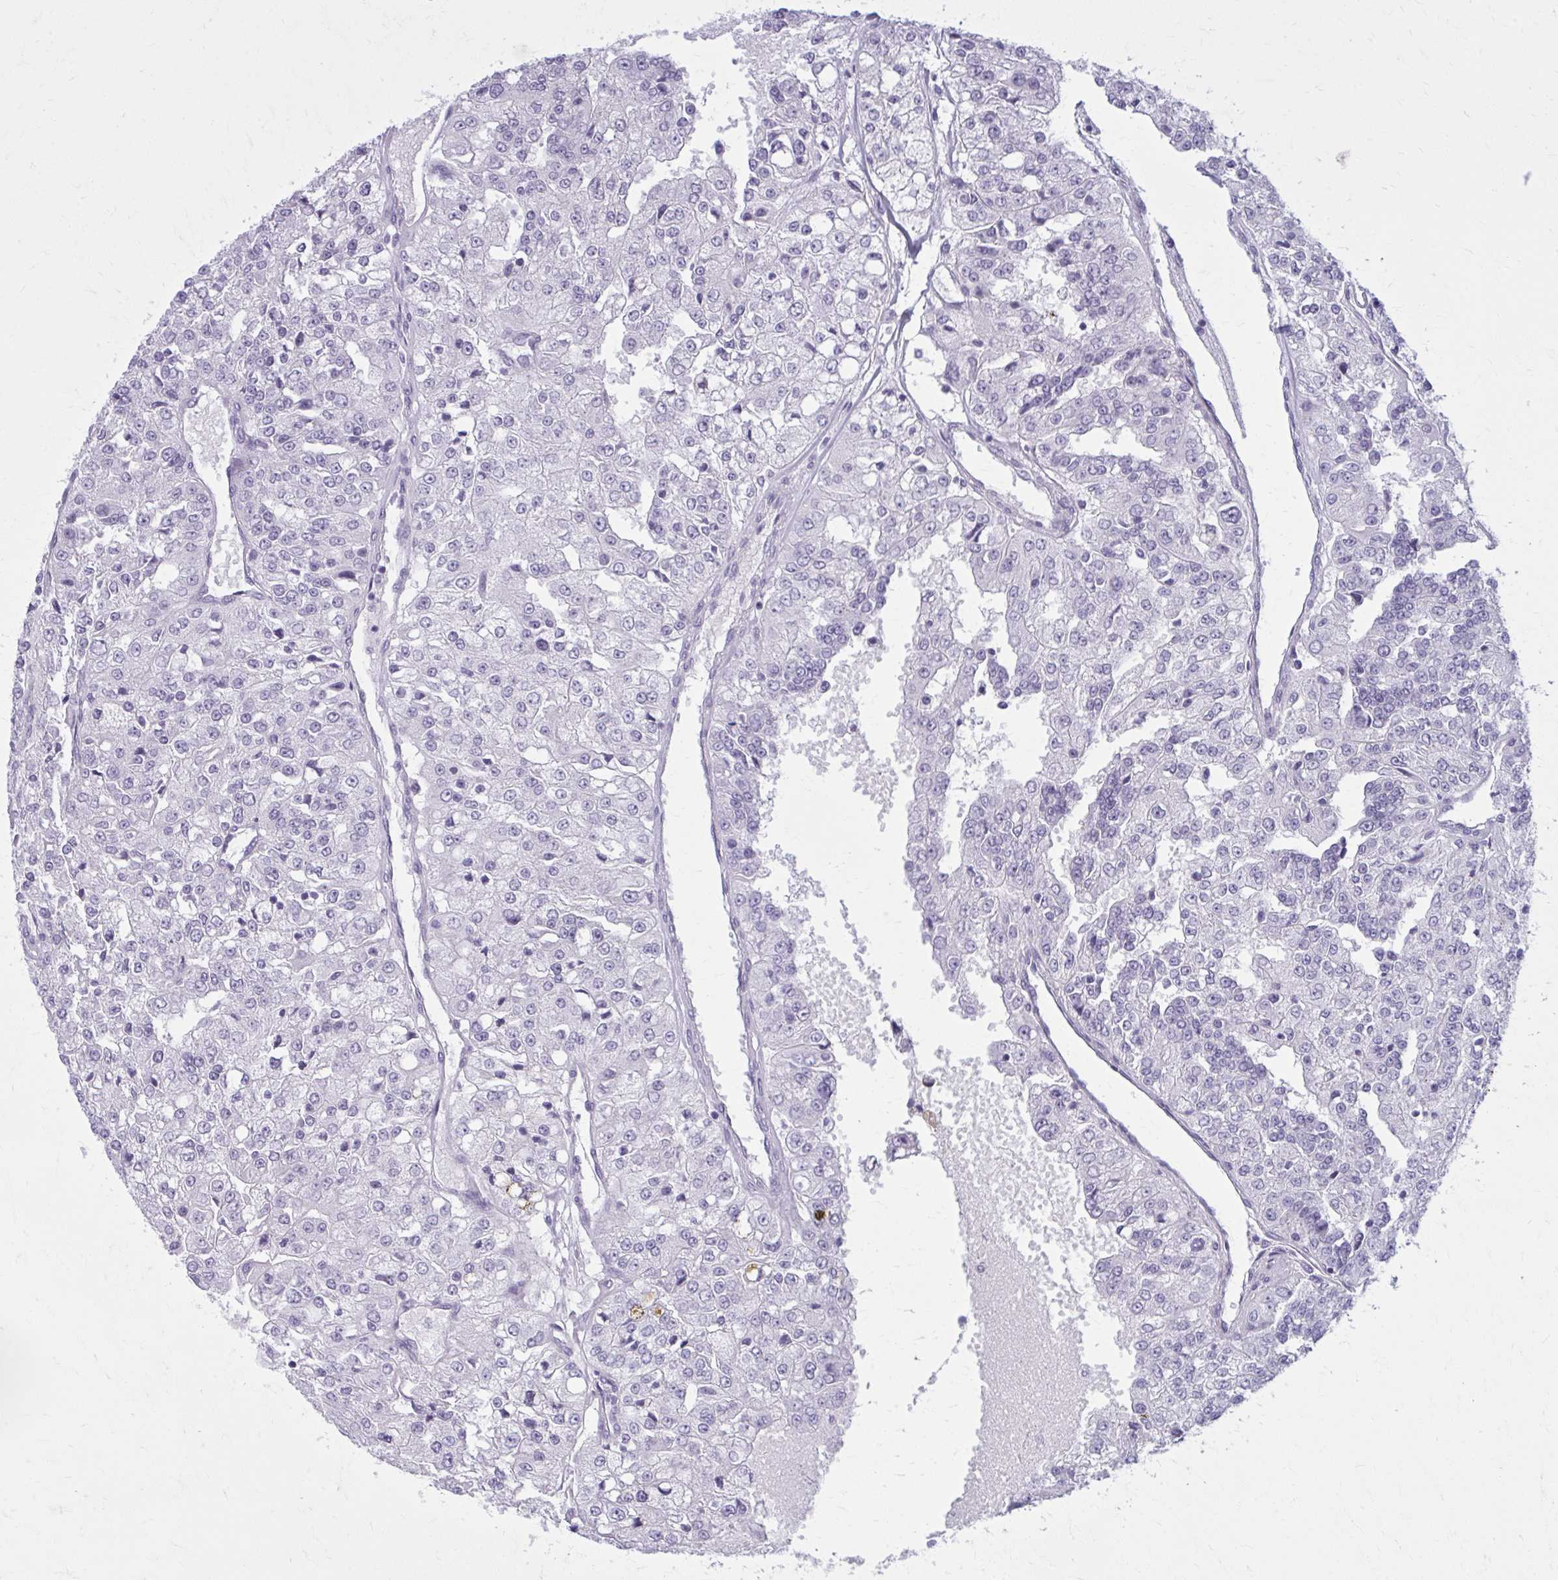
{"staining": {"intensity": "negative", "quantity": "none", "location": "none"}, "tissue": "renal cancer", "cell_type": "Tumor cells", "image_type": "cancer", "snomed": [{"axis": "morphology", "description": "Adenocarcinoma, NOS"}, {"axis": "topography", "description": "Kidney"}], "caption": "An image of human renal adenocarcinoma is negative for staining in tumor cells.", "gene": "NUMBL", "patient": {"sex": "female", "age": 63}}